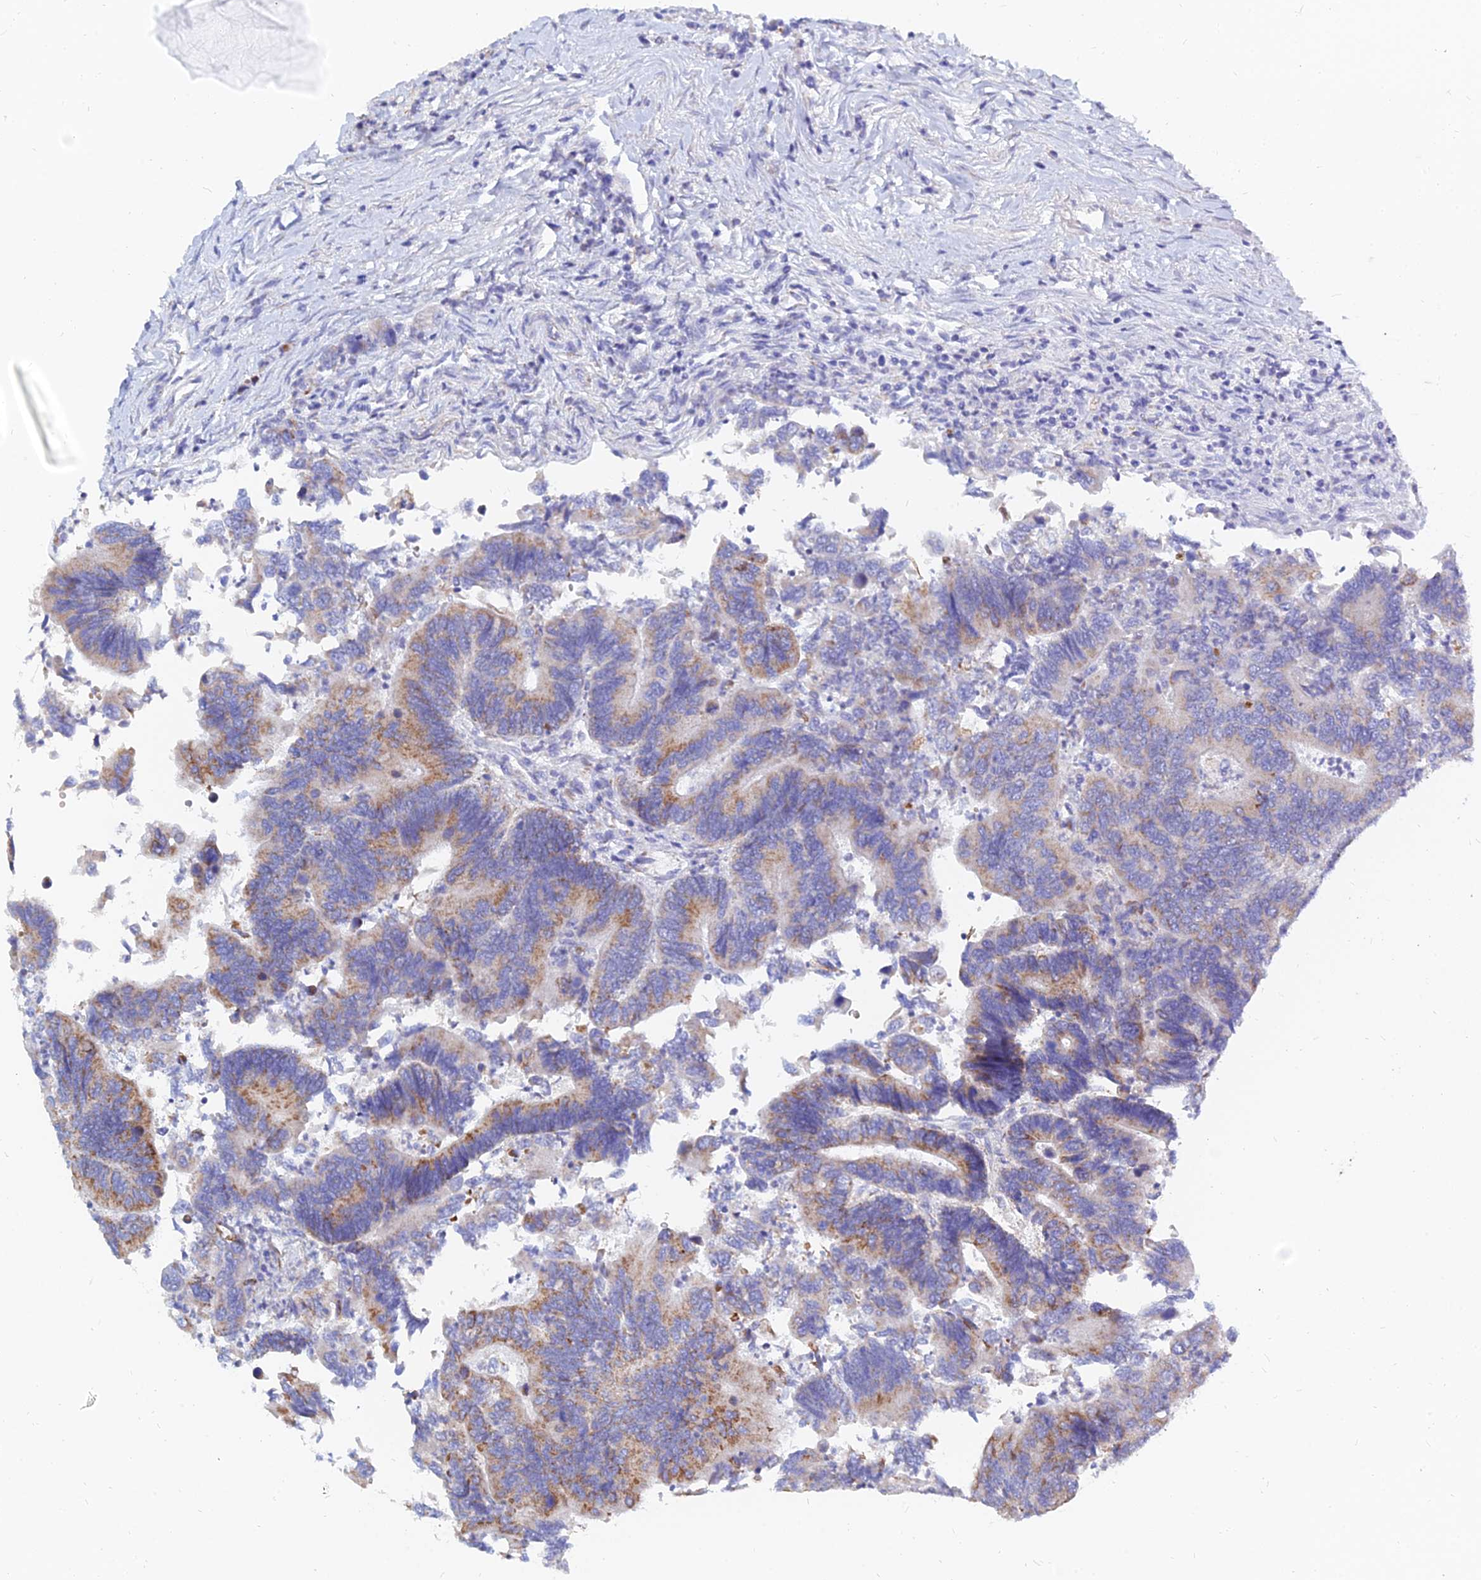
{"staining": {"intensity": "moderate", "quantity": "25%-75%", "location": "cytoplasmic/membranous"}, "tissue": "colorectal cancer", "cell_type": "Tumor cells", "image_type": "cancer", "snomed": [{"axis": "morphology", "description": "Adenocarcinoma, NOS"}, {"axis": "topography", "description": "Colon"}], "caption": "Protein staining by IHC displays moderate cytoplasmic/membranous expression in about 25%-75% of tumor cells in adenocarcinoma (colorectal).", "gene": "MGST1", "patient": {"sex": "female", "age": 67}}